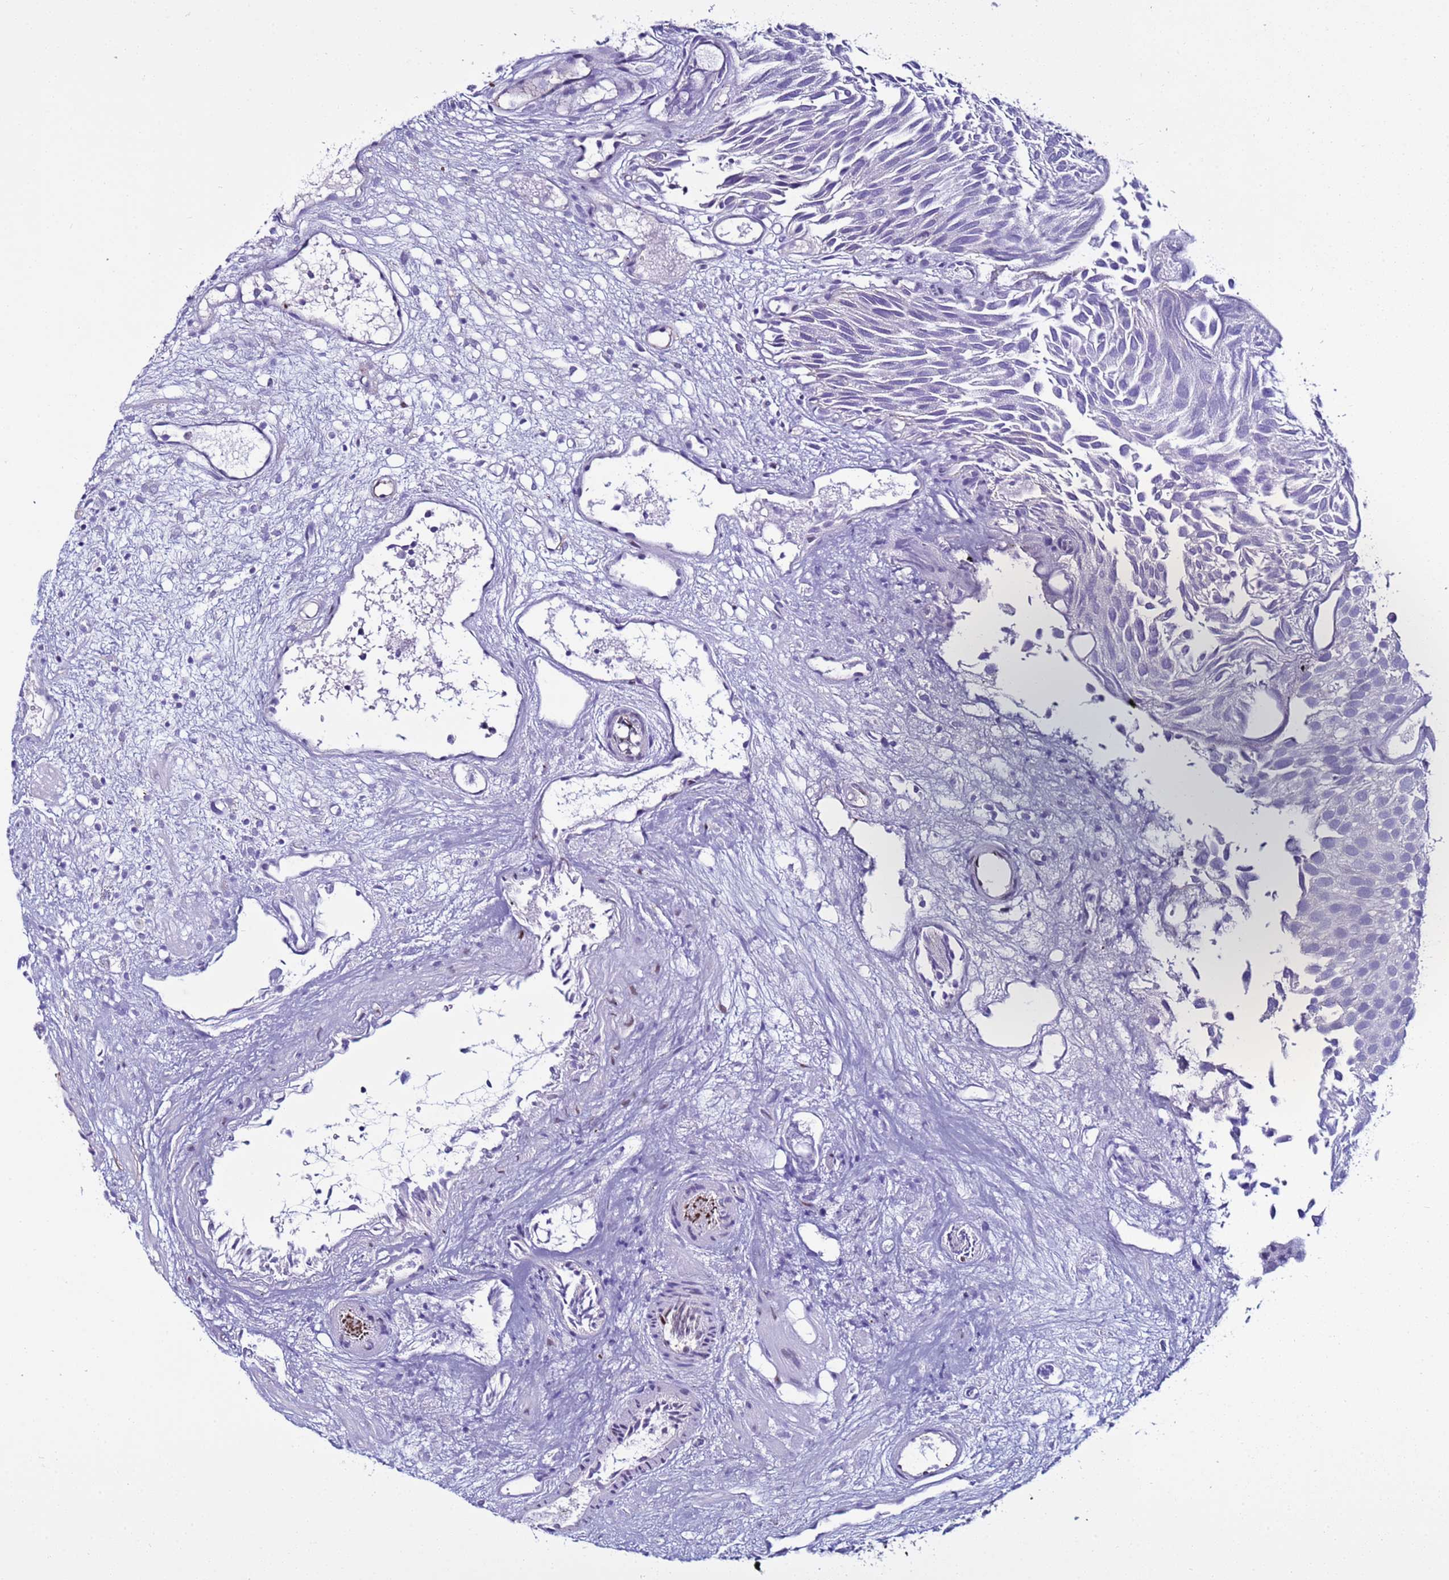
{"staining": {"intensity": "negative", "quantity": "none", "location": "none"}, "tissue": "urothelial cancer", "cell_type": "Tumor cells", "image_type": "cancer", "snomed": [{"axis": "morphology", "description": "Urothelial carcinoma, Low grade"}, {"axis": "topography", "description": "Urinary bladder"}], "caption": "IHC histopathology image of neoplastic tissue: urothelial carcinoma (low-grade) stained with DAB exhibits no significant protein expression in tumor cells. (DAB IHC with hematoxylin counter stain).", "gene": "LRRC10B", "patient": {"sex": "male", "age": 89}}